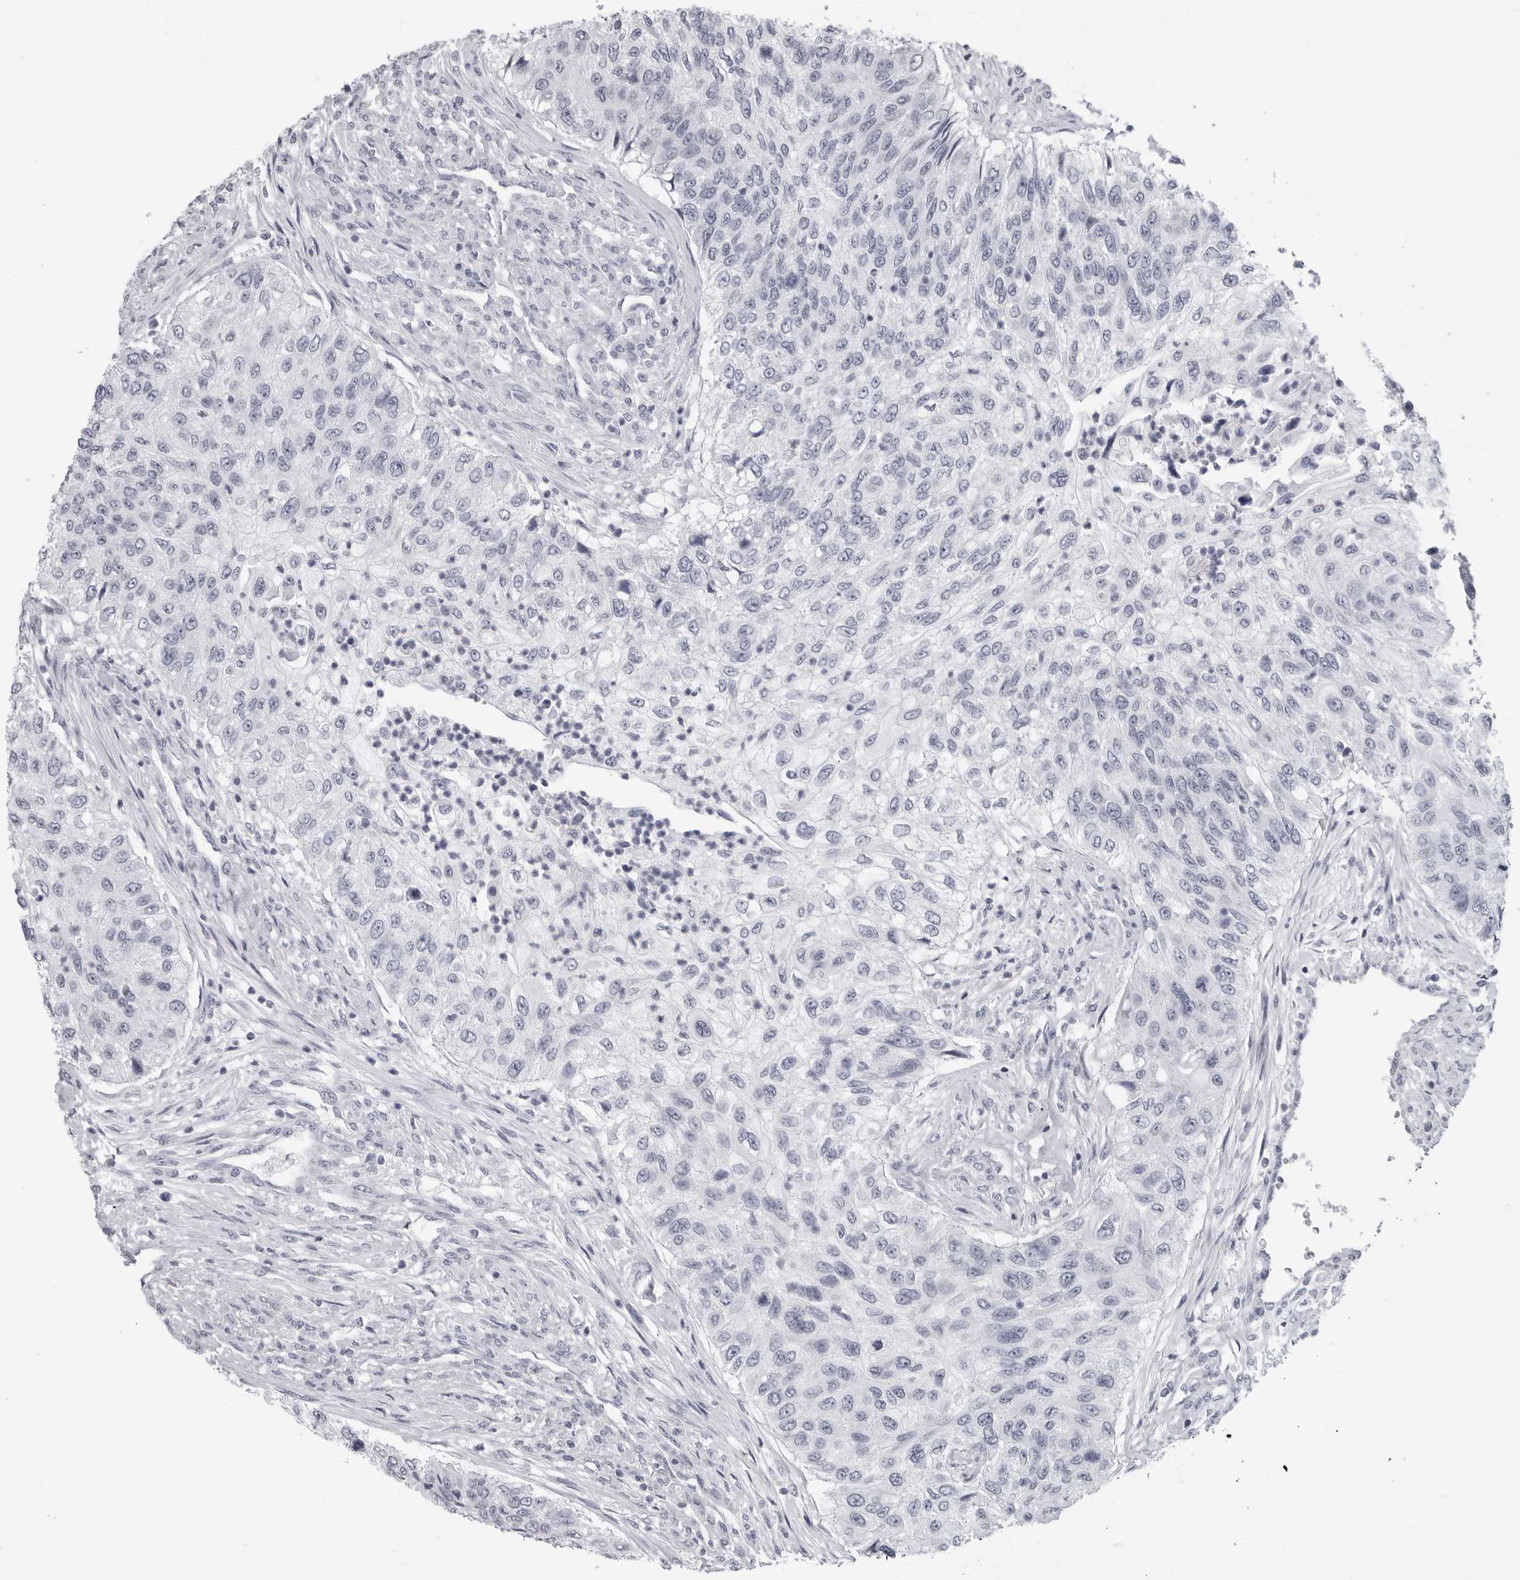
{"staining": {"intensity": "negative", "quantity": "none", "location": "none"}, "tissue": "urothelial cancer", "cell_type": "Tumor cells", "image_type": "cancer", "snomed": [{"axis": "morphology", "description": "Urothelial carcinoma, High grade"}, {"axis": "topography", "description": "Urinary bladder"}], "caption": "IHC of urothelial cancer demonstrates no staining in tumor cells. Nuclei are stained in blue.", "gene": "OPLAH", "patient": {"sex": "female", "age": 60}}